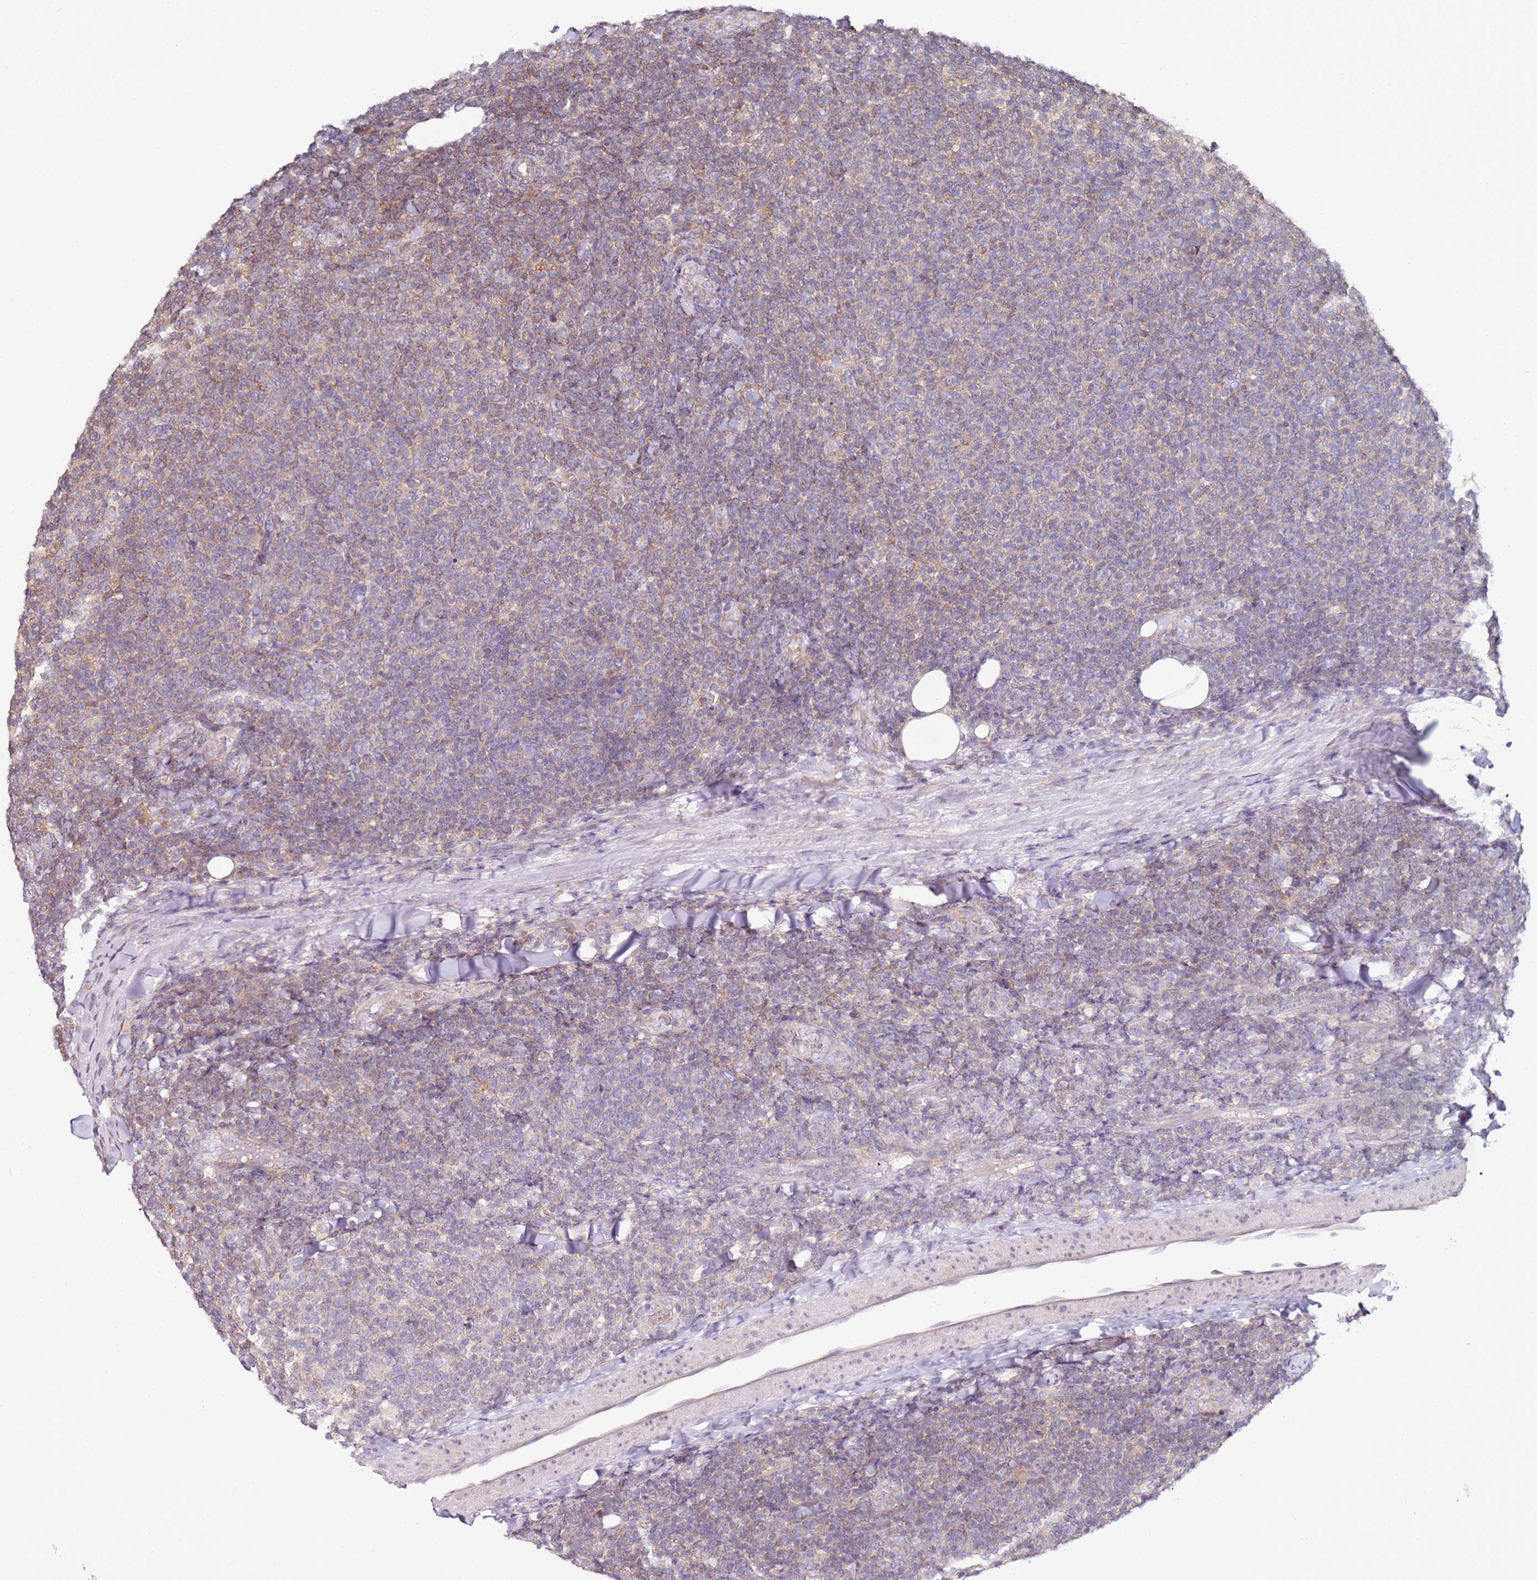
{"staining": {"intensity": "weak", "quantity": "<25%", "location": "cytoplasmic/membranous"}, "tissue": "lymphoma", "cell_type": "Tumor cells", "image_type": "cancer", "snomed": [{"axis": "morphology", "description": "Malignant lymphoma, non-Hodgkin's type, Low grade"}, {"axis": "topography", "description": "Lymph node"}], "caption": "High power microscopy image of an immunohistochemistry (IHC) histopathology image of malignant lymphoma, non-Hodgkin's type (low-grade), revealing no significant expression in tumor cells. The staining was performed using DAB (3,3'-diaminobenzidine) to visualize the protein expression in brown, while the nuclei were stained in blue with hematoxylin (Magnification: 20x).", "gene": "CNOT9", "patient": {"sex": "male", "age": 66}}